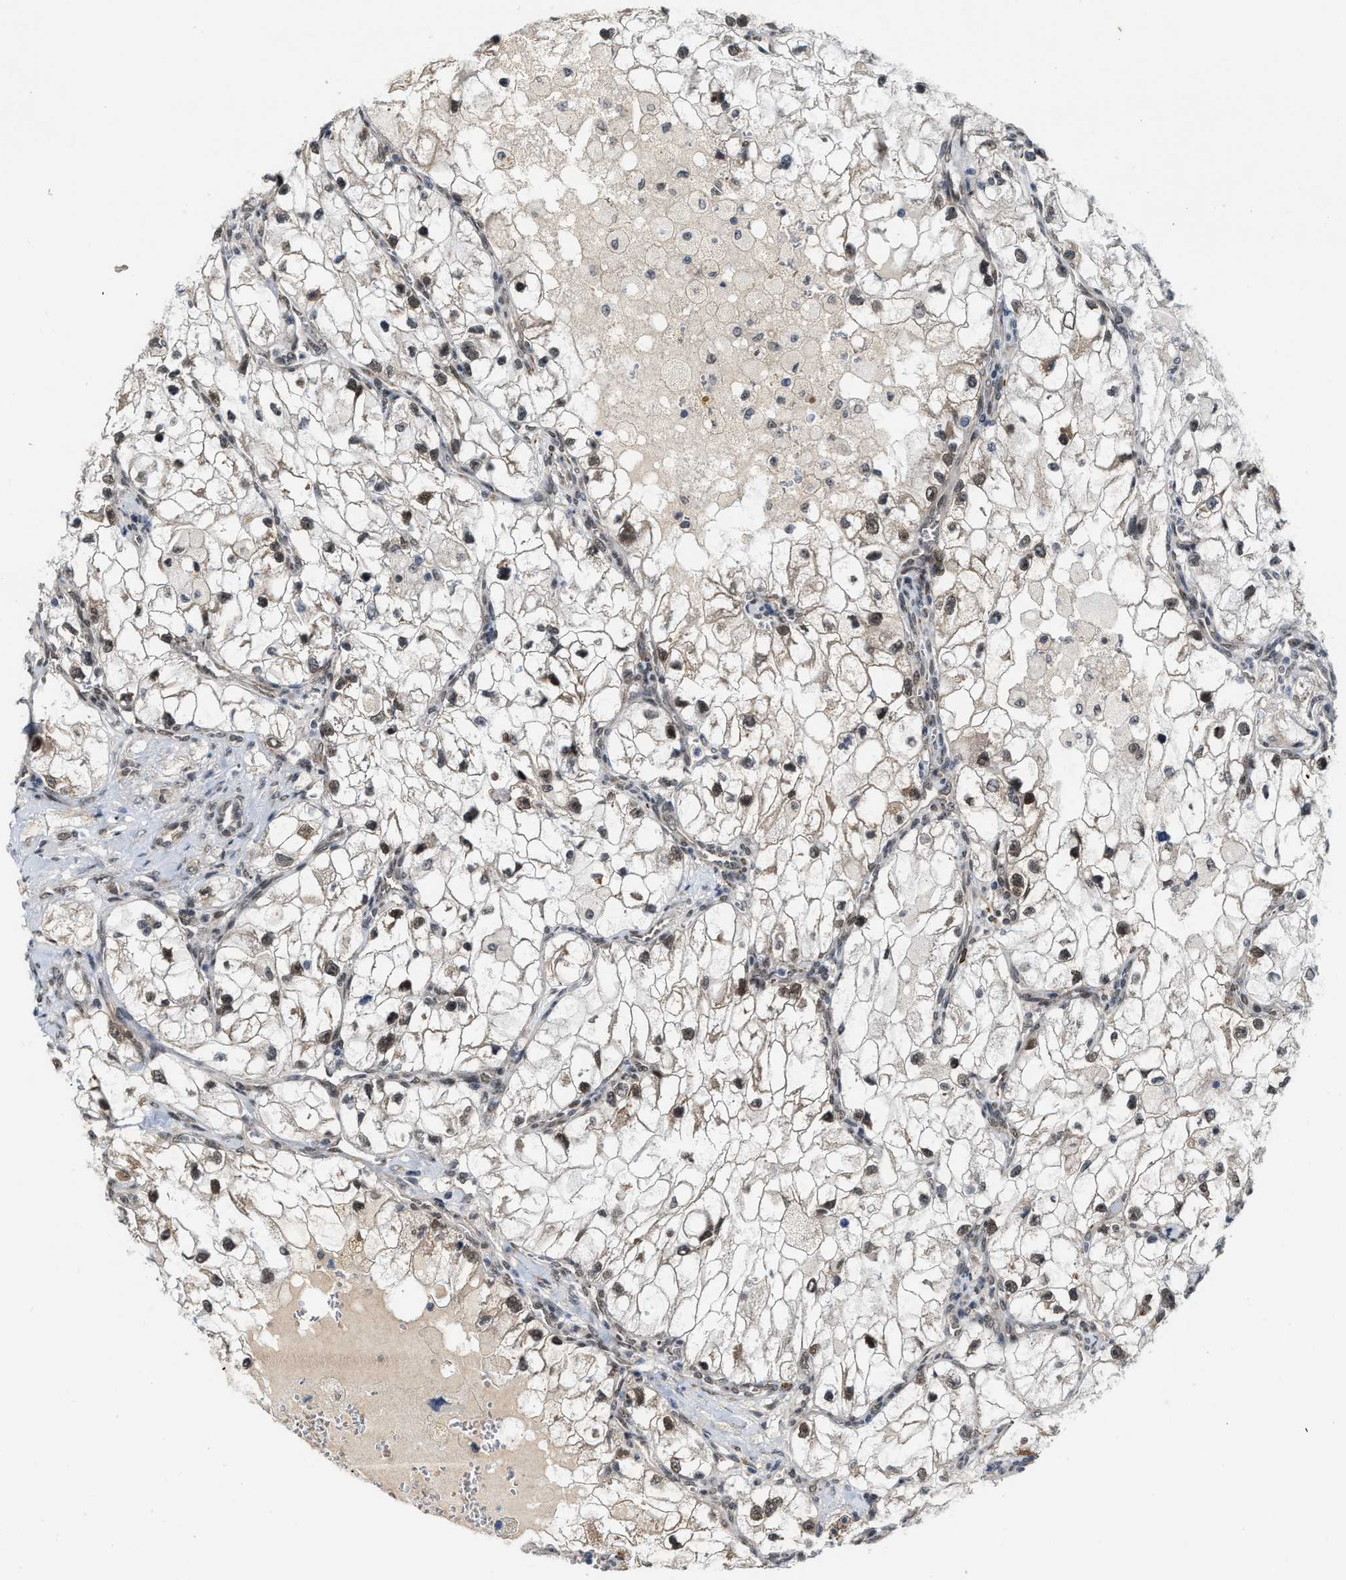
{"staining": {"intensity": "weak", "quantity": "25%-75%", "location": "cytoplasmic/membranous,nuclear"}, "tissue": "renal cancer", "cell_type": "Tumor cells", "image_type": "cancer", "snomed": [{"axis": "morphology", "description": "Adenocarcinoma, NOS"}, {"axis": "topography", "description": "Kidney"}], "caption": "There is low levels of weak cytoplasmic/membranous and nuclear staining in tumor cells of adenocarcinoma (renal), as demonstrated by immunohistochemical staining (brown color).", "gene": "KIF24", "patient": {"sex": "female", "age": 70}}